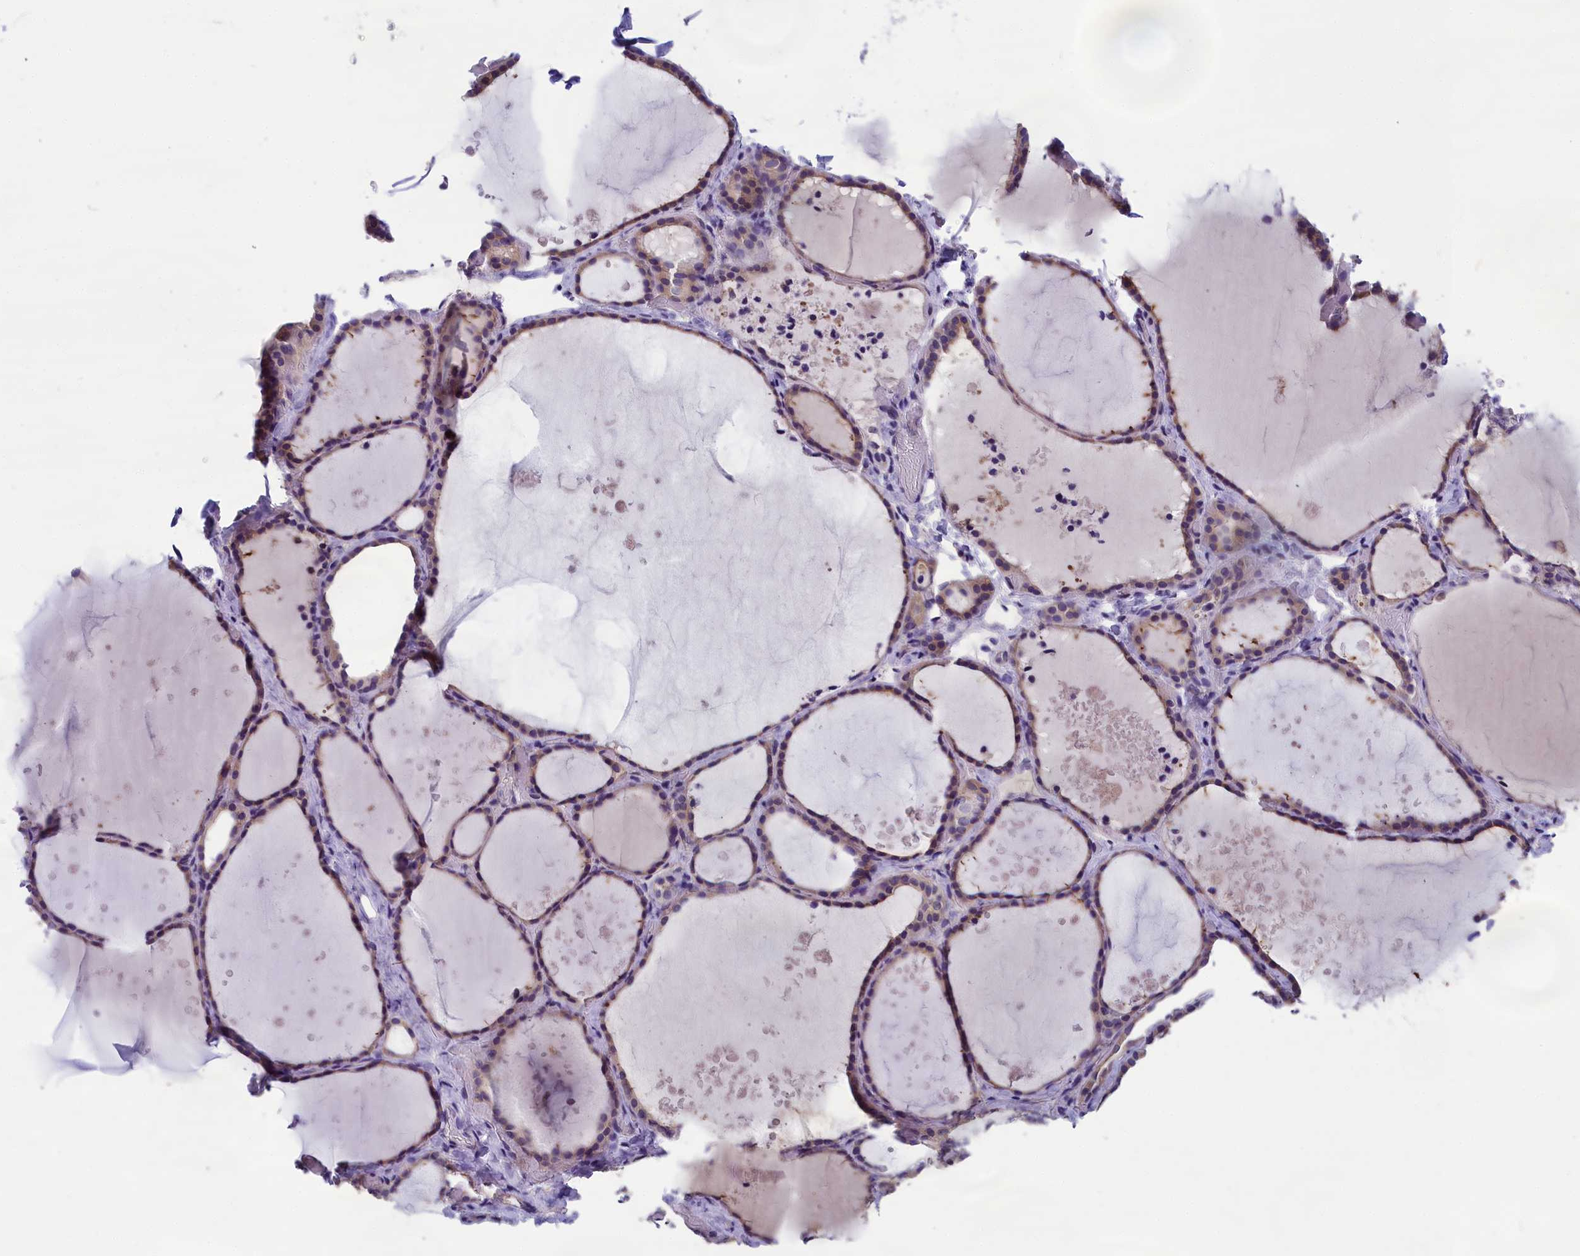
{"staining": {"intensity": "weak", "quantity": ">75%", "location": "cytoplasmic/membranous"}, "tissue": "thyroid gland", "cell_type": "Glandular cells", "image_type": "normal", "snomed": [{"axis": "morphology", "description": "Normal tissue, NOS"}, {"axis": "topography", "description": "Thyroid gland"}], "caption": "This image displays immunohistochemistry staining of unremarkable human thyroid gland, with low weak cytoplasmic/membranous staining in approximately >75% of glandular cells.", "gene": "ABCC8", "patient": {"sex": "female", "age": 44}}